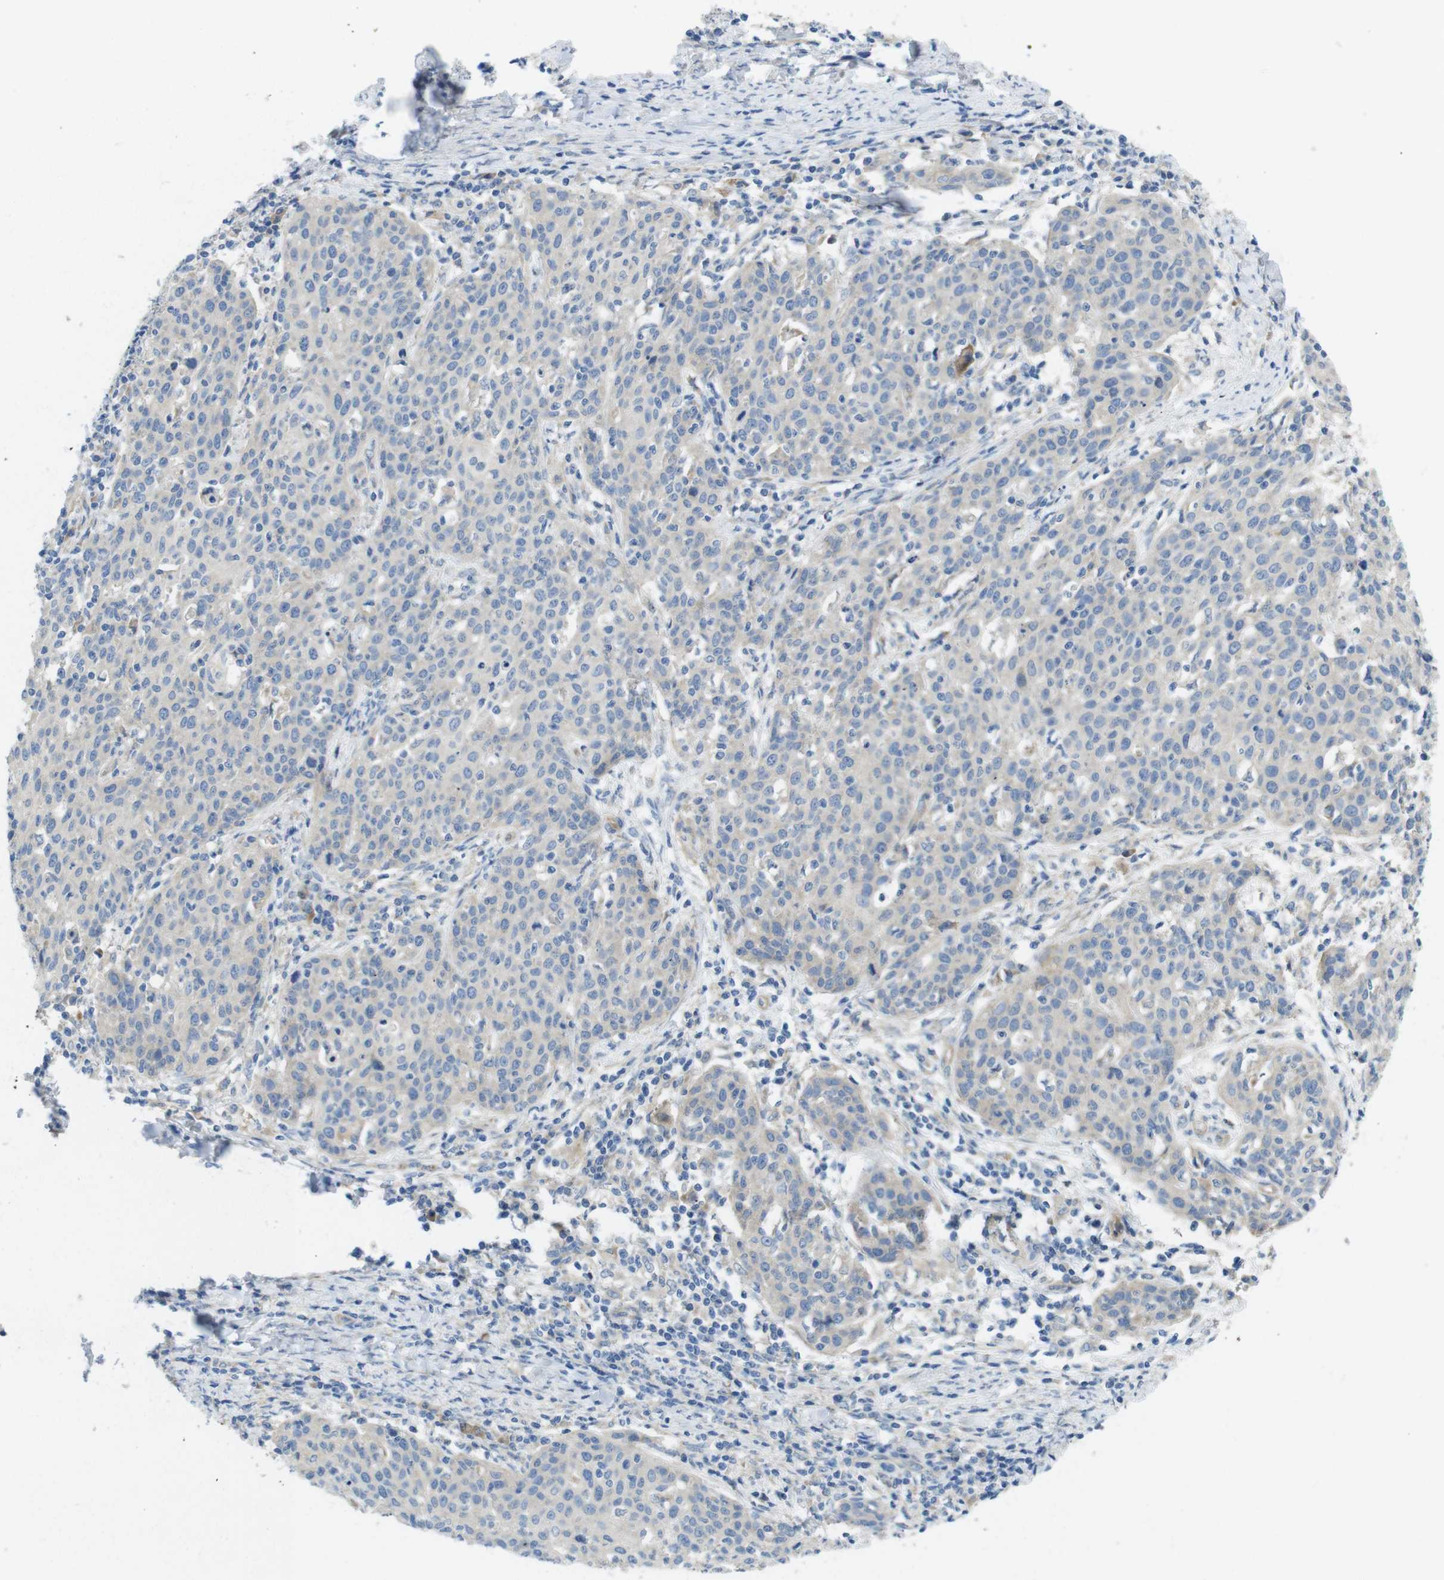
{"staining": {"intensity": "negative", "quantity": "none", "location": "none"}, "tissue": "cervical cancer", "cell_type": "Tumor cells", "image_type": "cancer", "snomed": [{"axis": "morphology", "description": "Squamous cell carcinoma, NOS"}, {"axis": "topography", "description": "Cervix"}], "caption": "Photomicrograph shows no protein expression in tumor cells of cervical cancer (squamous cell carcinoma) tissue. (DAB (3,3'-diaminobenzidine) IHC visualized using brightfield microscopy, high magnification).", "gene": "TMEM234", "patient": {"sex": "female", "age": 38}}